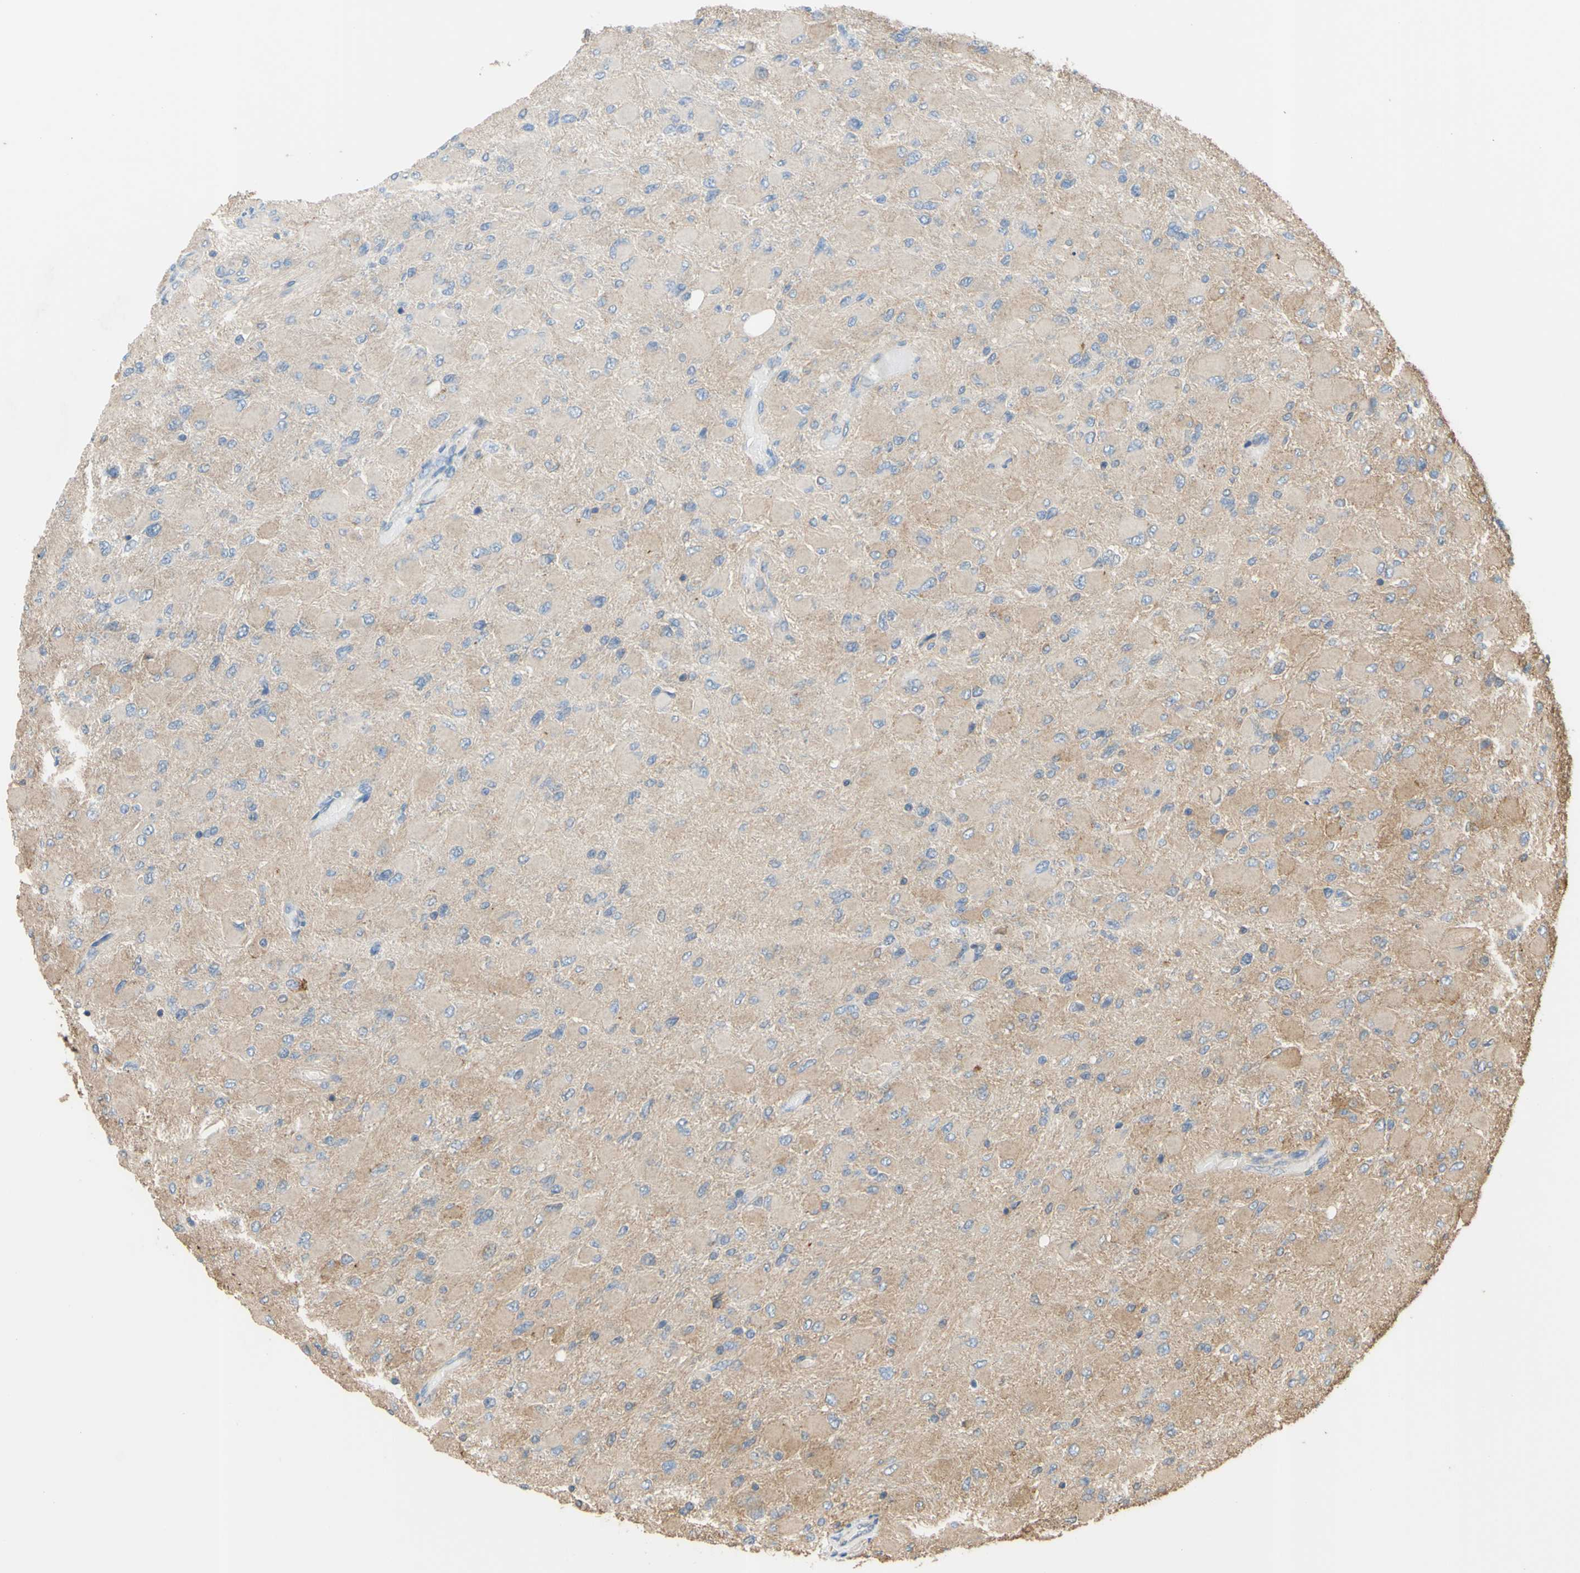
{"staining": {"intensity": "negative", "quantity": "none", "location": "none"}, "tissue": "glioma", "cell_type": "Tumor cells", "image_type": "cancer", "snomed": [{"axis": "morphology", "description": "Glioma, malignant, High grade"}, {"axis": "topography", "description": "Cerebral cortex"}], "caption": "Photomicrograph shows no significant protein positivity in tumor cells of malignant glioma (high-grade).", "gene": "CTTN", "patient": {"sex": "female", "age": 36}}